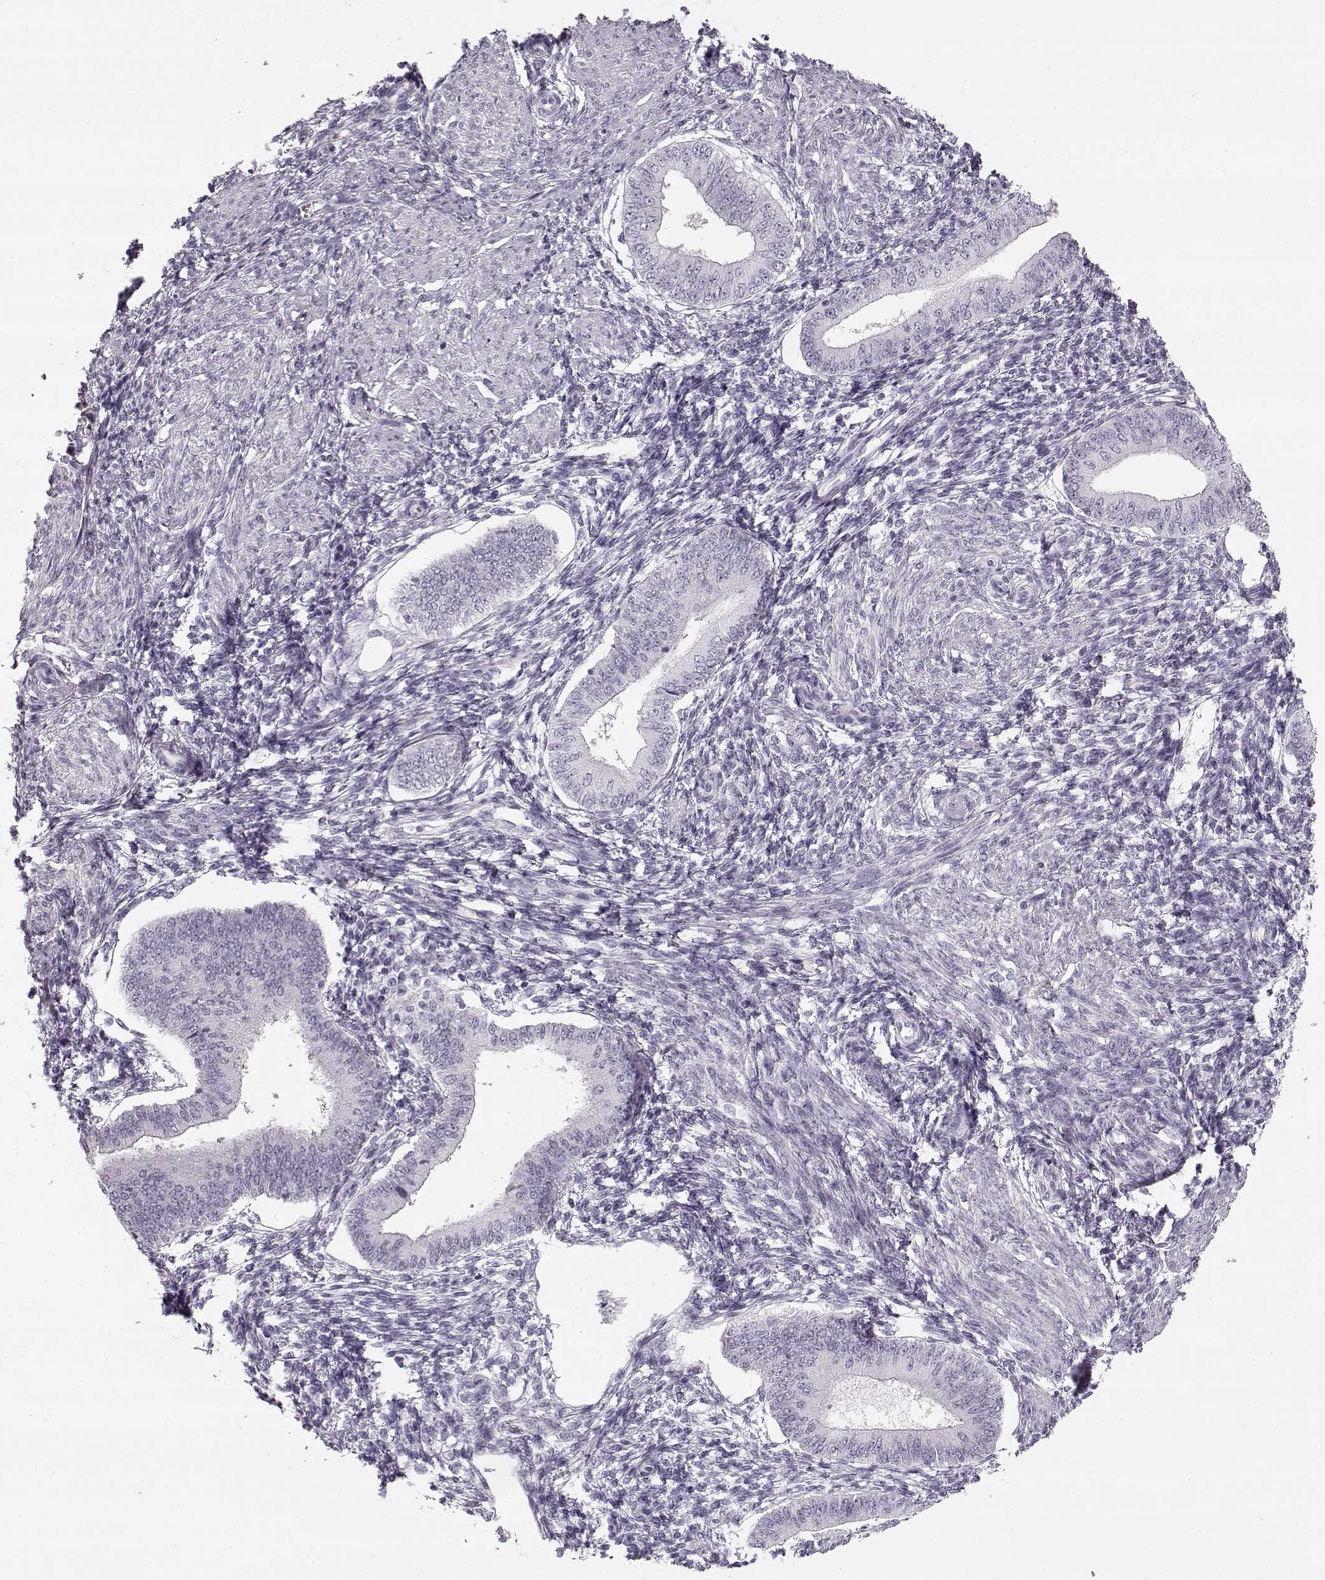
{"staining": {"intensity": "negative", "quantity": "none", "location": "none"}, "tissue": "endometrium", "cell_type": "Cells in endometrial stroma", "image_type": "normal", "snomed": [{"axis": "morphology", "description": "Normal tissue, NOS"}, {"axis": "topography", "description": "Endometrium"}], "caption": "Histopathology image shows no significant protein expression in cells in endometrial stroma of benign endometrium.", "gene": "PNMT", "patient": {"sex": "female", "age": 42}}